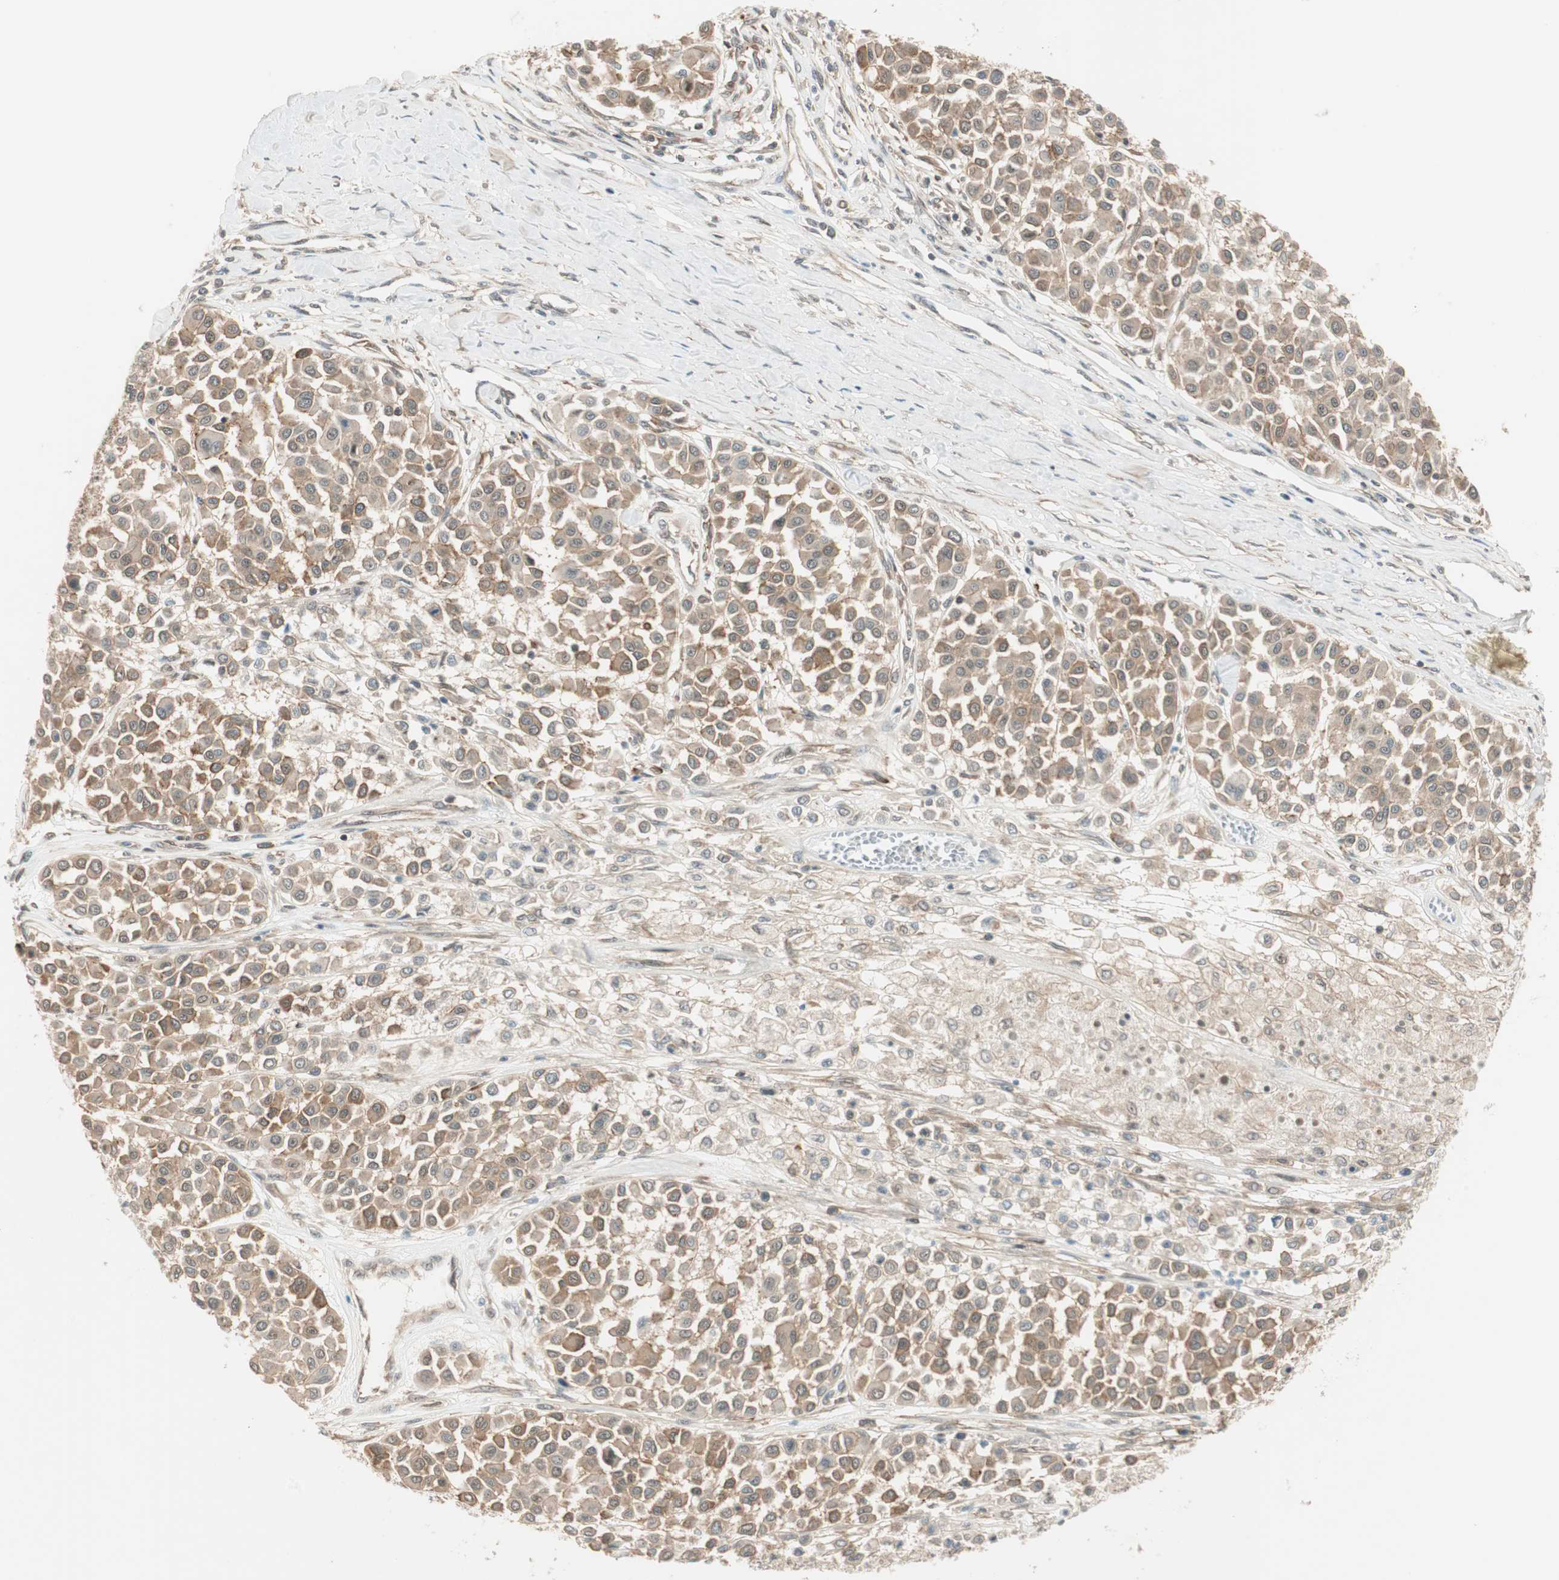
{"staining": {"intensity": "moderate", "quantity": ">75%", "location": "cytoplasmic/membranous"}, "tissue": "melanoma", "cell_type": "Tumor cells", "image_type": "cancer", "snomed": [{"axis": "morphology", "description": "Malignant melanoma, Metastatic site"}, {"axis": "topography", "description": "Soft tissue"}], "caption": "About >75% of tumor cells in malignant melanoma (metastatic site) show moderate cytoplasmic/membranous protein staining as visualized by brown immunohistochemical staining.", "gene": "PSMD8", "patient": {"sex": "male", "age": 41}}